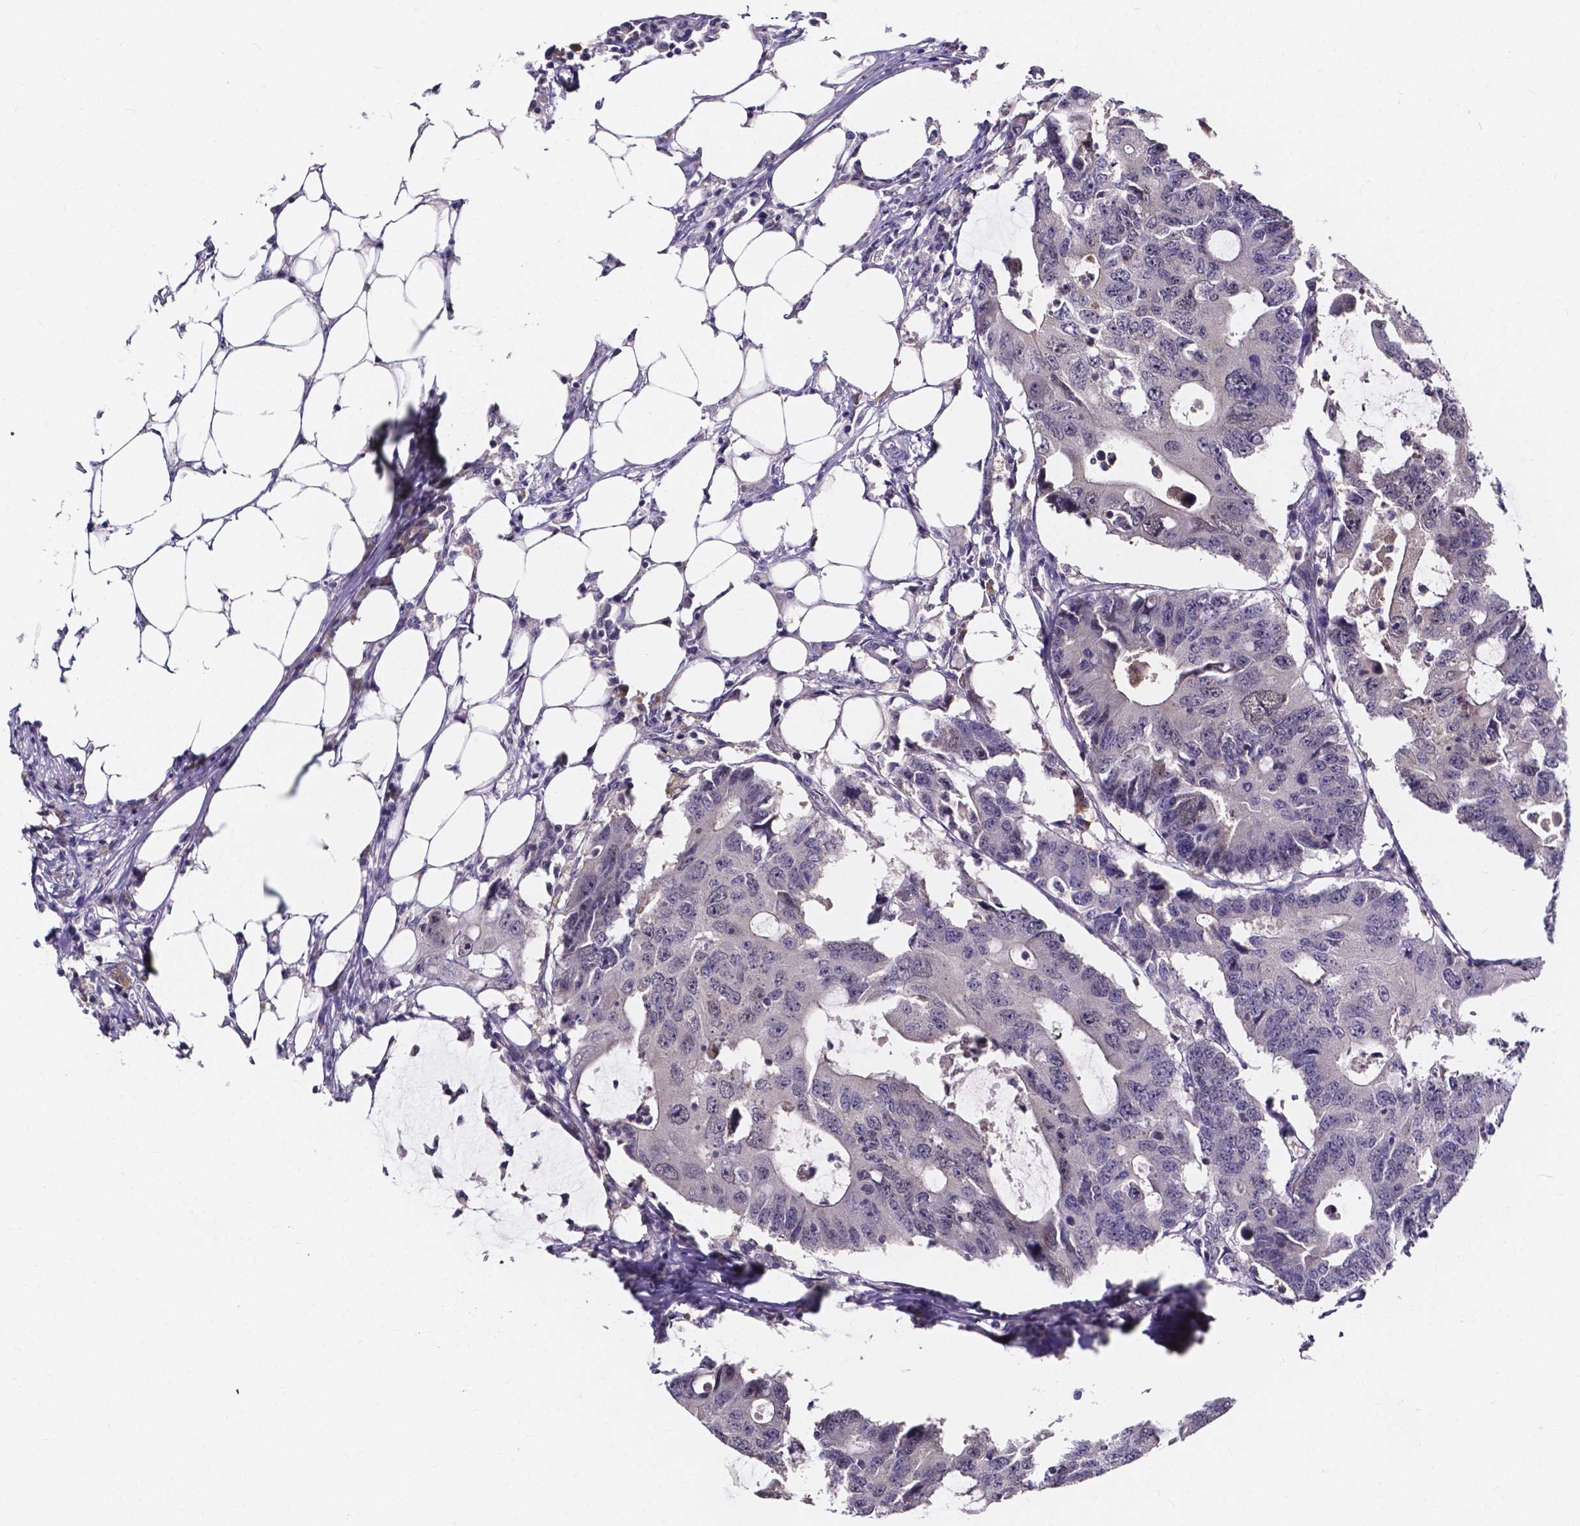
{"staining": {"intensity": "negative", "quantity": "none", "location": "none"}, "tissue": "colorectal cancer", "cell_type": "Tumor cells", "image_type": "cancer", "snomed": [{"axis": "morphology", "description": "Adenocarcinoma, NOS"}, {"axis": "topography", "description": "Colon"}], "caption": "Immunohistochemistry of human colorectal cancer displays no expression in tumor cells. (DAB (3,3'-diaminobenzidine) immunohistochemistry (IHC) visualized using brightfield microscopy, high magnification).", "gene": "SPOCD1", "patient": {"sex": "male", "age": 71}}